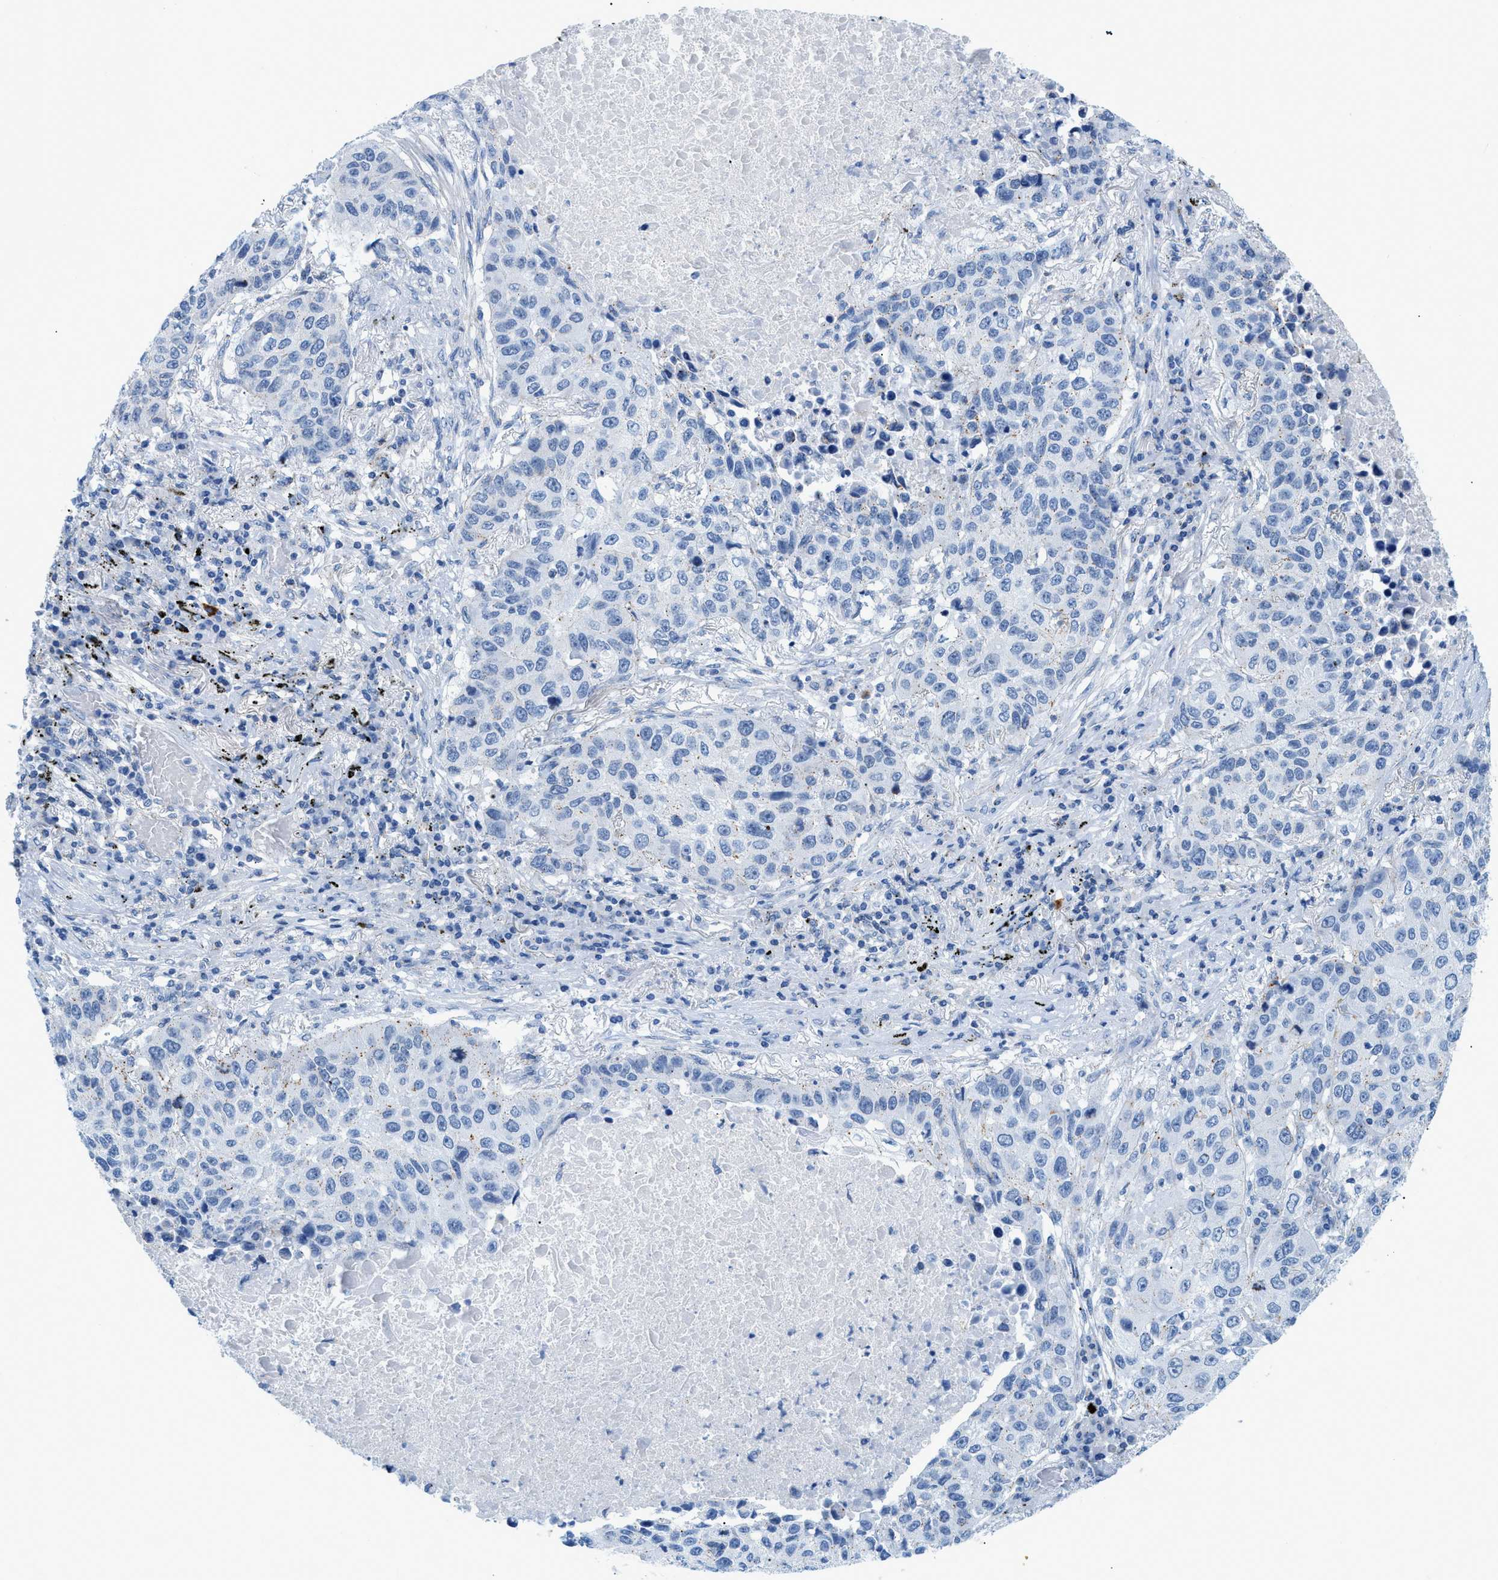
{"staining": {"intensity": "negative", "quantity": "none", "location": "none"}, "tissue": "lung cancer", "cell_type": "Tumor cells", "image_type": "cancer", "snomed": [{"axis": "morphology", "description": "Squamous cell carcinoma, NOS"}, {"axis": "topography", "description": "Lung"}], "caption": "This is an immunohistochemistry (IHC) micrograph of lung cancer. There is no positivity in tumor cells.", "gene": "FDCSP", "patient": {"sex": "male", "age": 57}}